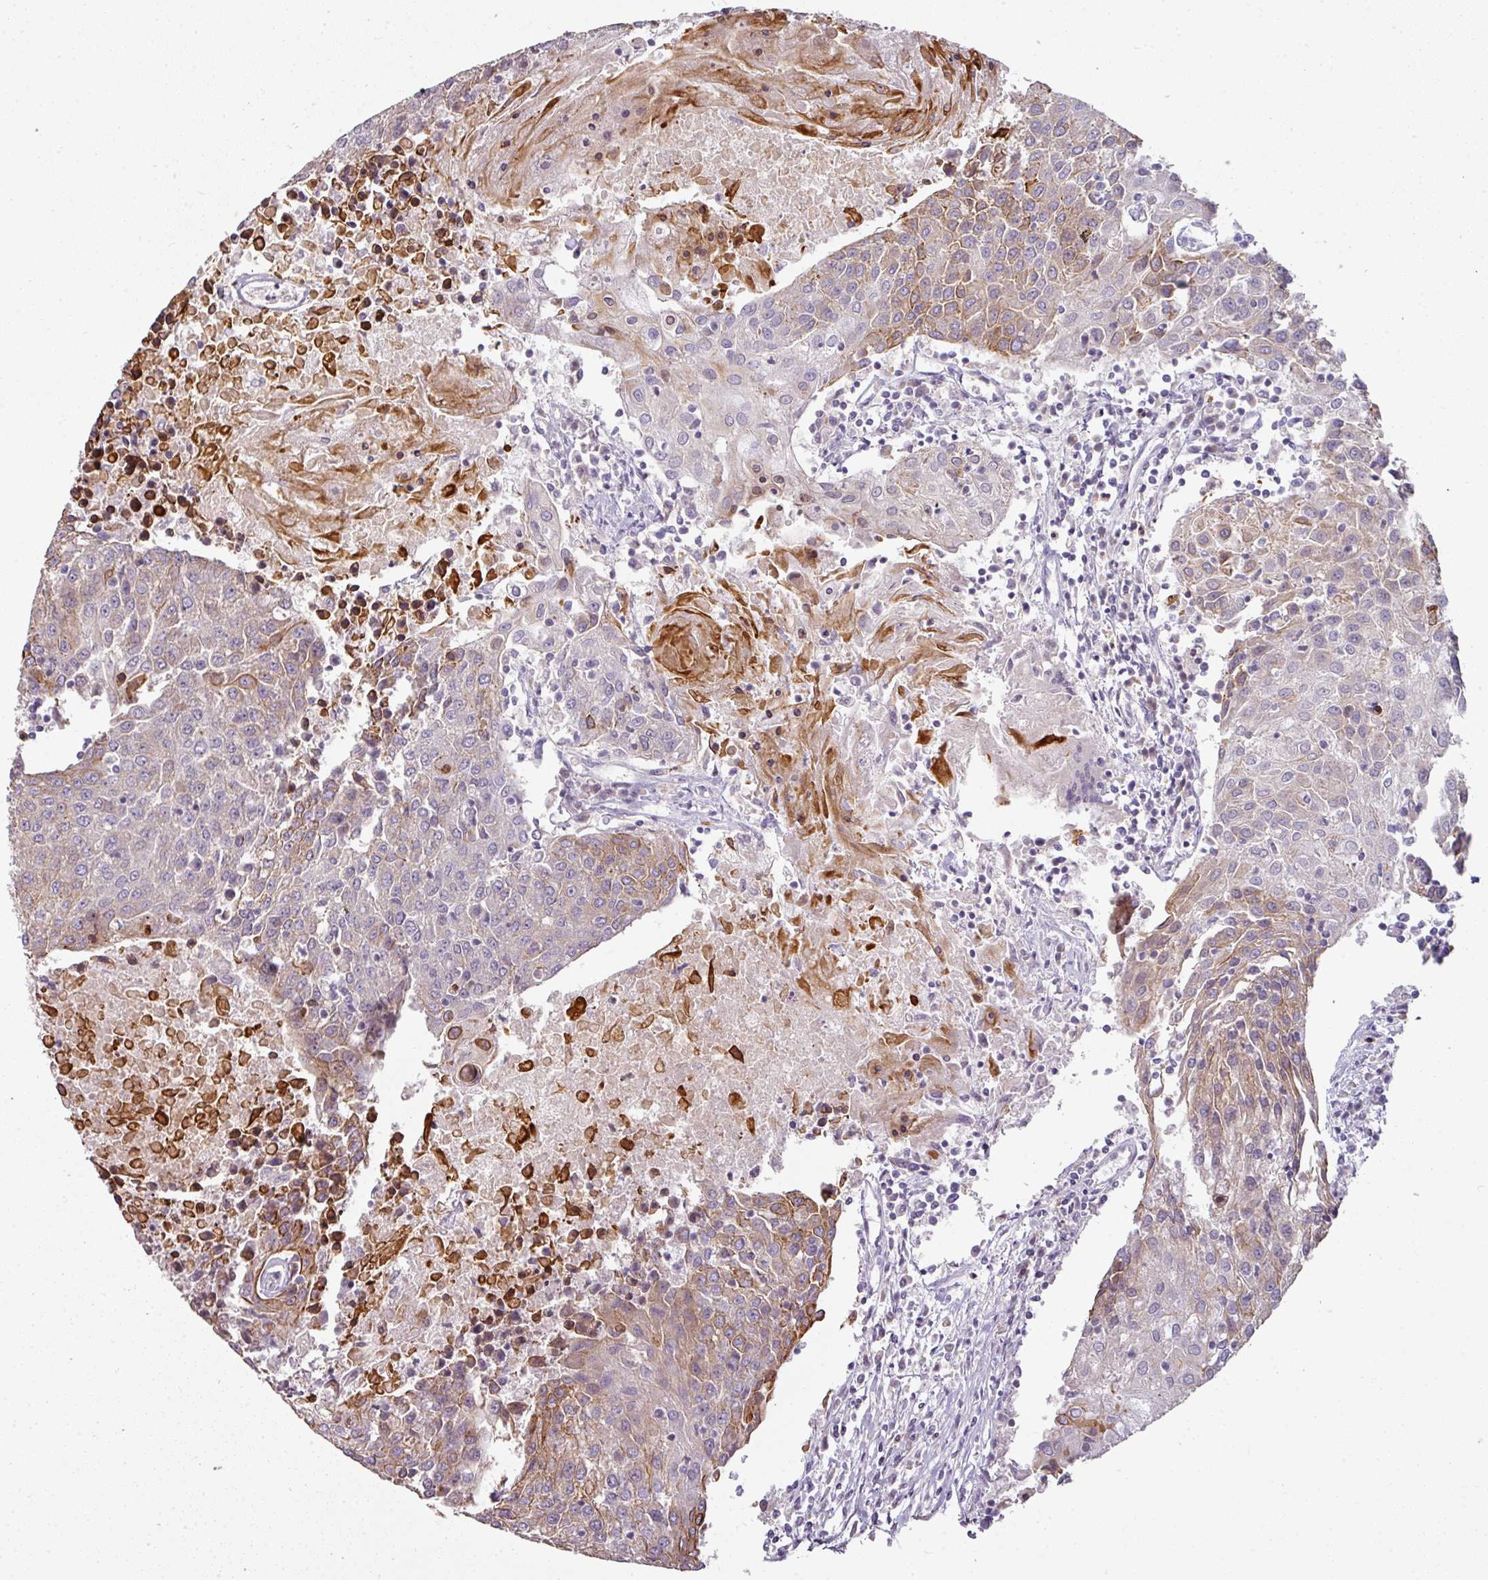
{"staining": {"intensity": "moderate", "quantity": "25%-75%", "location": "cytoplasmic/membranous"}, "tissue": "urothelial cancer", "cell_type": "Tumor cells", "image_type": "cancer", "snomed": [{"axis": "morphology", "description": "Urothelial carcinoma, High grade"}, {"axis": "topography", "description": "Urinary bladder"}], "caption": "High-magnification brightfield microscopy of urothelial carcinoma (high-grade) stained with DAB (brown) and counterstained with hematoxylin (blue). tumor cells exhibit moderate cytoplasmic/membranous positivity is seen in approximately25%-75% of cells.", "gene": "GTF2H3", "patient": {"sex": "female", "age": 85}}